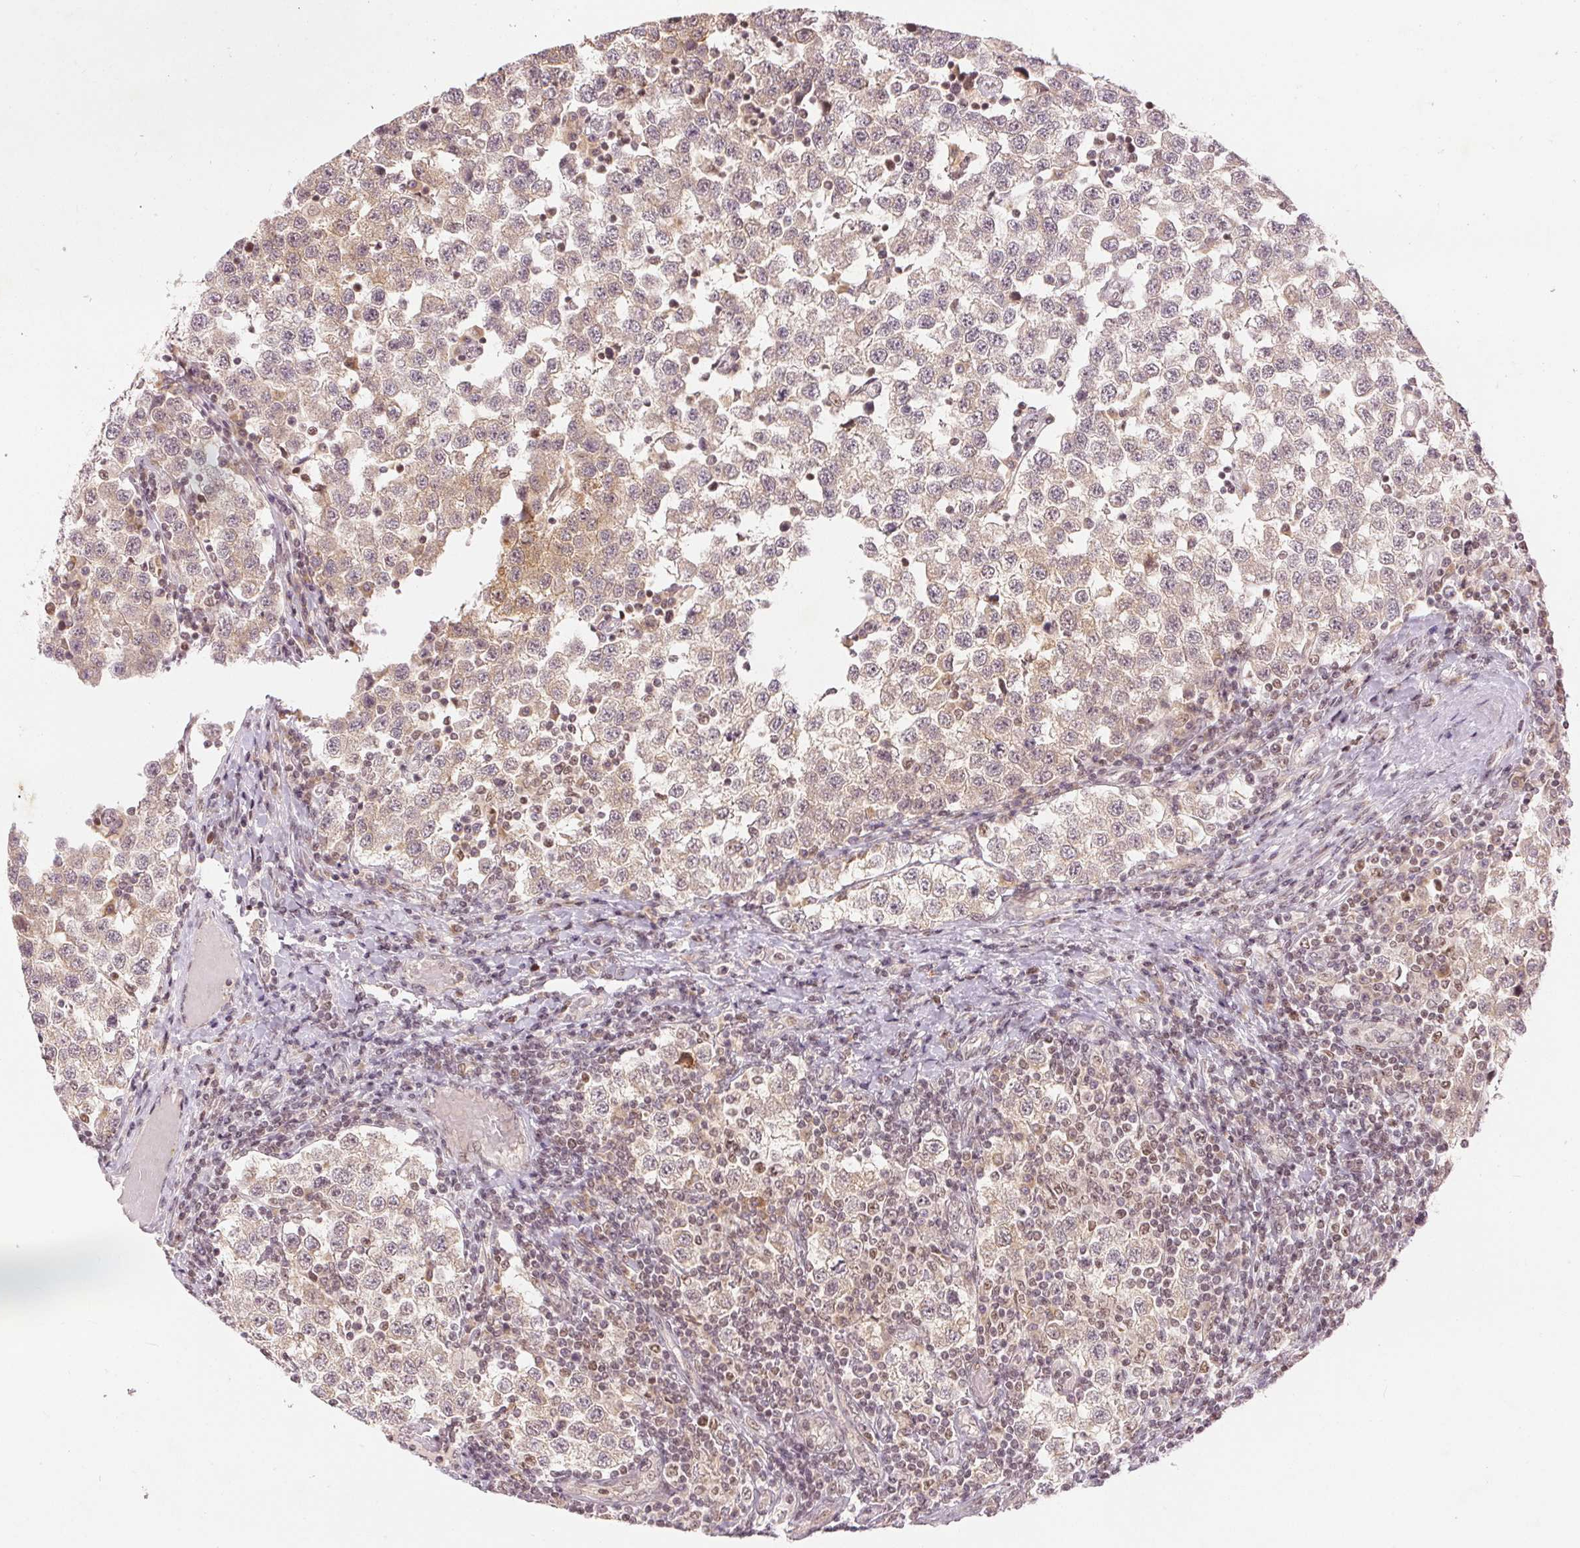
{"staining": {"intensity": "negative", "quantity": "none", "location": "none"}, "tissue": "testis cancer", "cell_type": "Tumor cells", "image_type": "cancer", "snomed": [{"axis": "morphology", "description": "Seminoma, NOS"}, {"axis": "topography", "description": "Testis"}], "caption": "A histopathology image of testis cancer stained for a protein demonstrates no brown staining in tumor cells. (Stains: DAB (3,3'-diaminobenzidine) immunohistochemistry (IHC) with hematoxylin counter stain, Microscopy: brightfield microscopy at high magnification).", "gene": "DEK", "patient": {"sex": "male", "age": 34}}